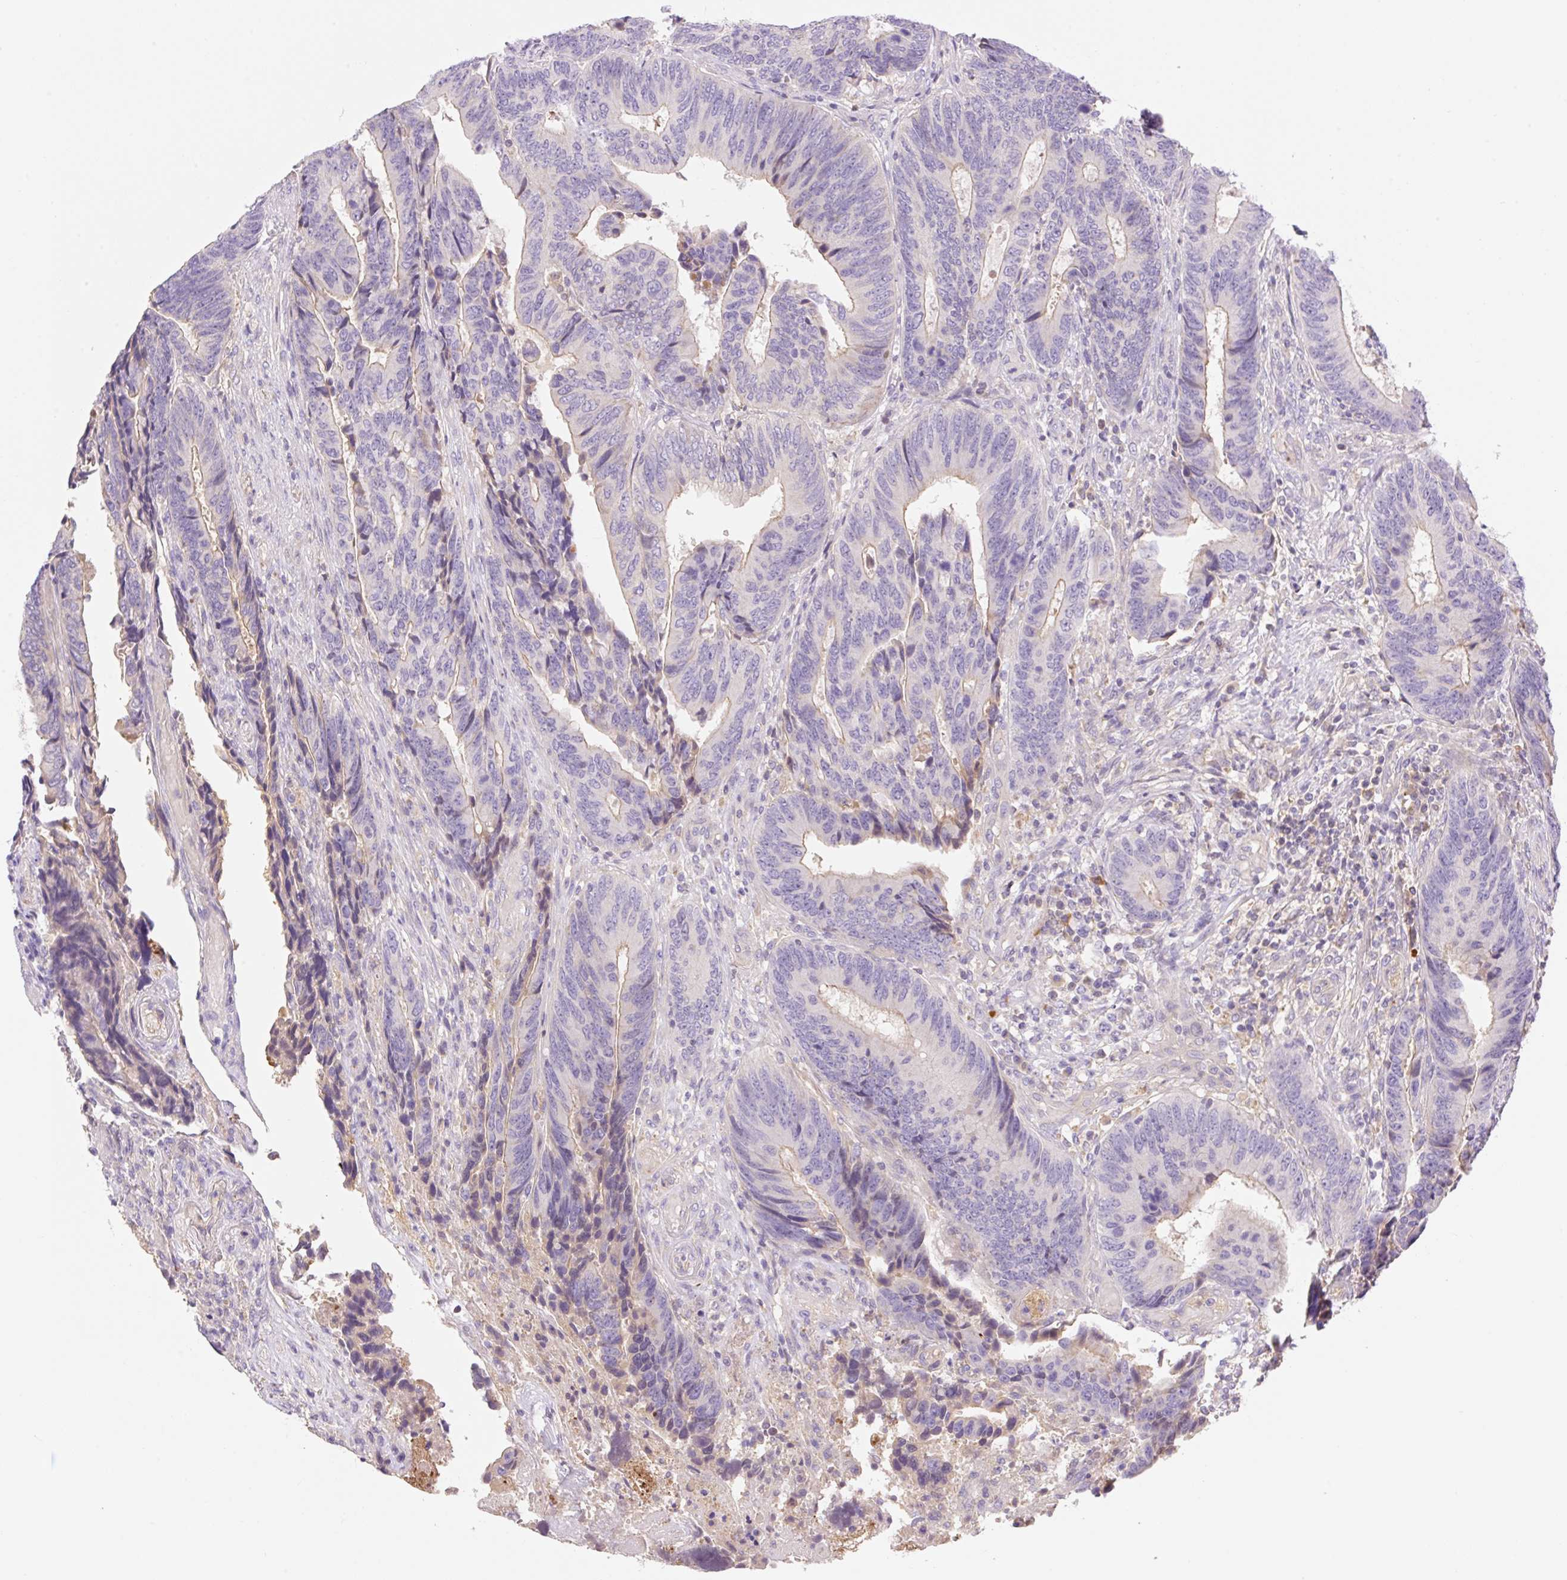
{"staining": {"intensity": "negative", "quantity": "none", "location": "none"}, "tissue": "colorectal cancer", "cell_type": "Tumor cells", "image_type": "cancer", "snomed": [{"axis": "morphology", "description": "Adenocarcinoma, NOS"}, {"axis": "topography", "description": "Colon"}], "caption": "Micrograph shows no significant protein staining in tumor cells of colorectal cancer.", "gene": "DENND5A", "patient": {"sex": "male", "age": 87}}